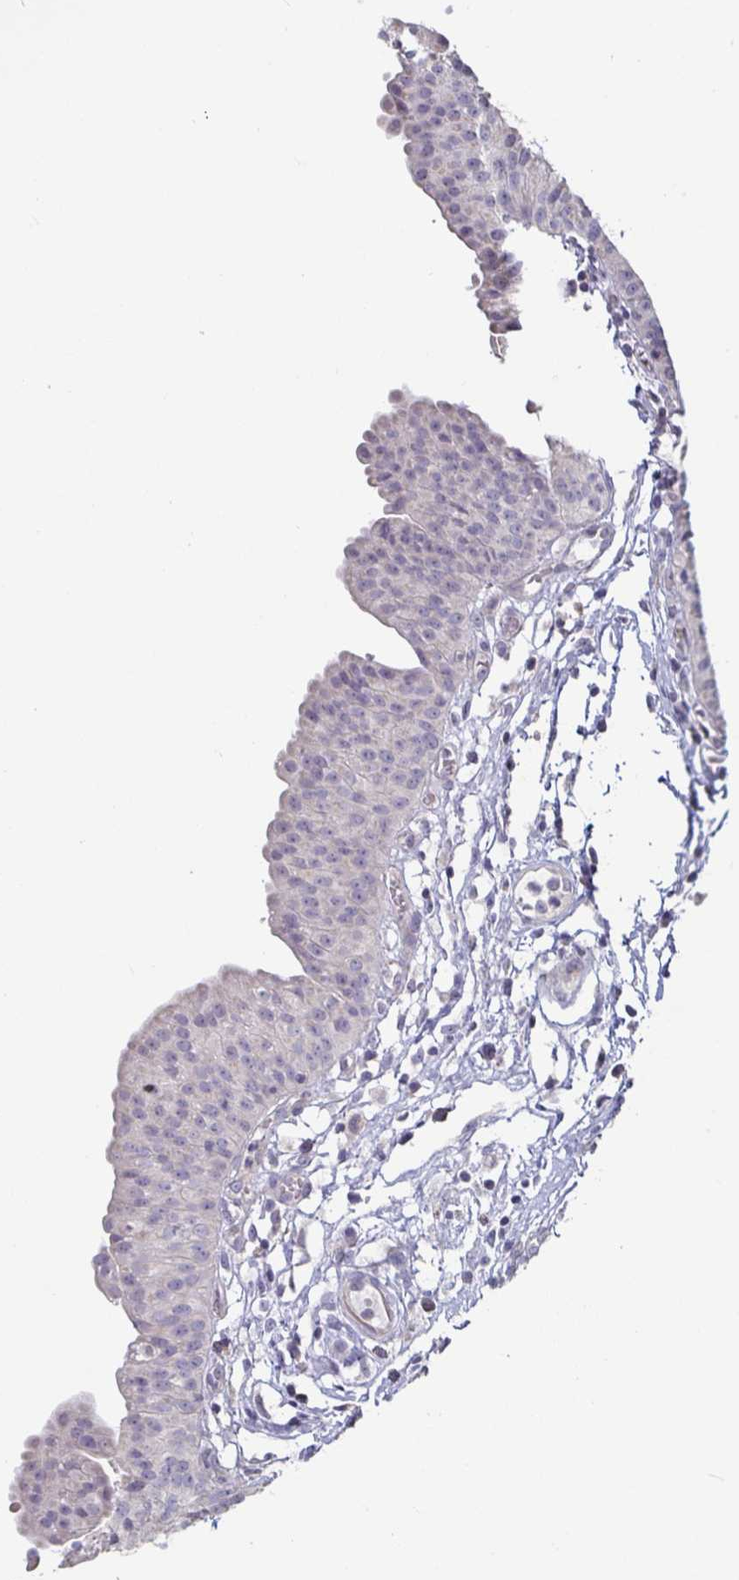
{"staining": {"intensity": "negative", "quantity": "none", "location": "none"}, "tissue": "urinary bladder", "cell_type": "Urothelial cells", "image_type": "normal", "snomed": [{"axis": "morphology", "description": "Normal tissue, NOS"}, {"axis": "topography", "description": "Urinary bladder"}], "caption": "Immunohistochemical staining of unremarkable urinary bladder displays no significant positivity in urothelial cells.", "gene": "DNAH9", "patient": {"sex": "male", "age": 64}}